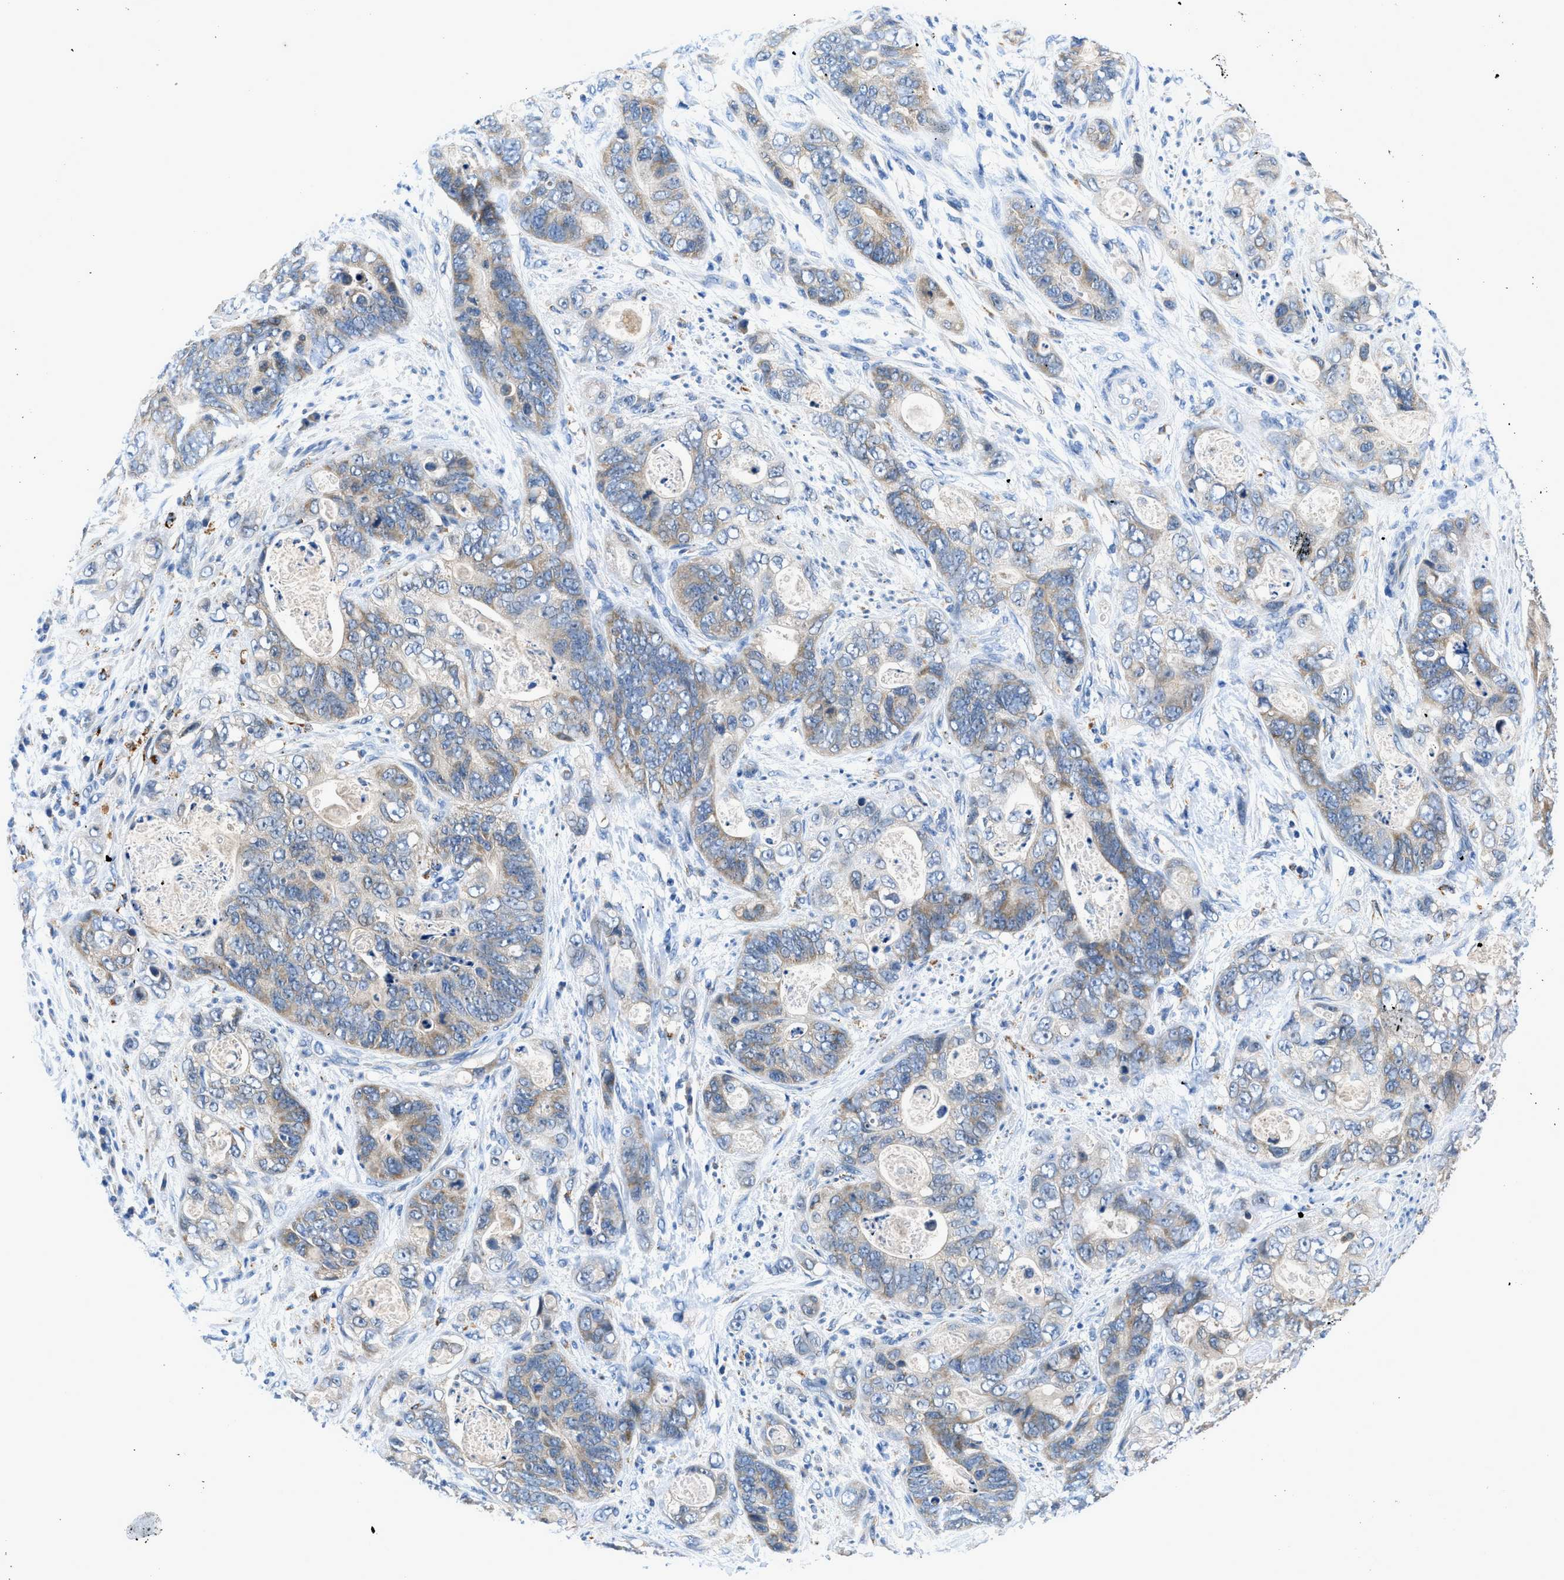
{"staining": {"intensity": "weak", "quantity": "25%-75%", "location": "cytoplasmic/membranous"}, "tissue": "stomach cancer", "cell_type": "Tumor cells", "image_type": "cancer", "snomed": [{"axis": "morphology", "description": "Adenocarcinoma, NOS"}, {"axis": "topography", "description": "Stomach"}], "caption": "Immunohistochemistry of human stomach cancer reveals low levels of weak cytoplasmic/membranous positivity in about 25%-75% of tumor cells.", "gene": "ADGRE3", "patient": {"sex": "female", "age": 89}}